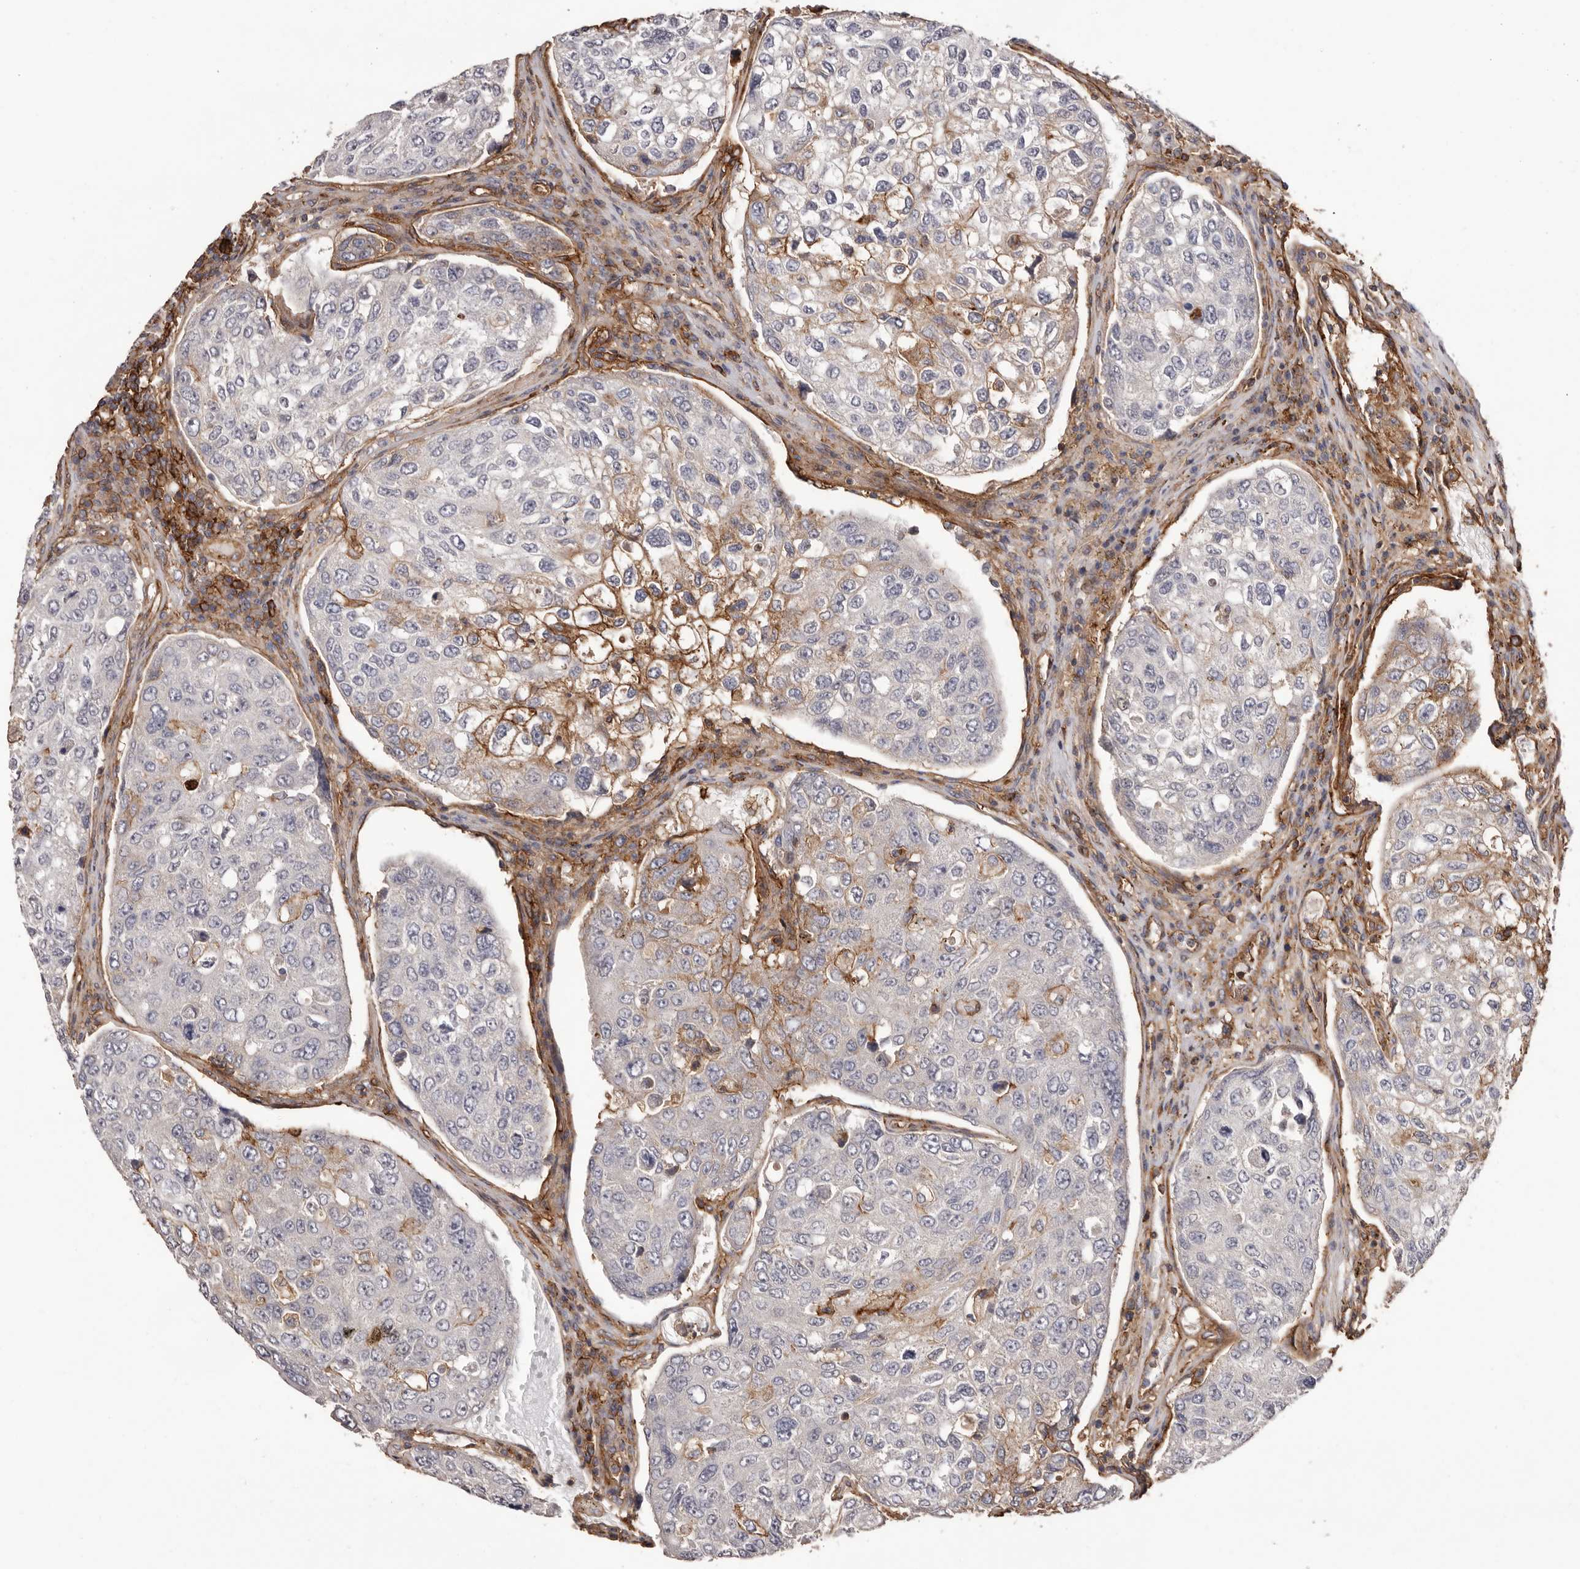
{"staining": {"intensity": "moderate", "quantity": "<25%", "location": "cytoplasmic/membranous"}, "tissue": "urothelial cancer", "cell_type": "Tumor cells", "image_type": "cancer", "snomed": [{"axis": "morphology", "description": "Urothelial carcinoma, High grade"}, {"axis": "topography", "description": "Lymph node"}, {"axis": "topography", "description": "Urinary bladder"}], "caption": "The photomicrograph exhibits staining of urothelial carcinoma (high-grade), revealing moderate cytoplasmic/membranous protein positivity (brown color) within tumor cells. (brown staining indicates protein expression, while blue staining denotes nuclei).", "gene": "MMACHC", "patient": {"sex": "male", "age": 51}}